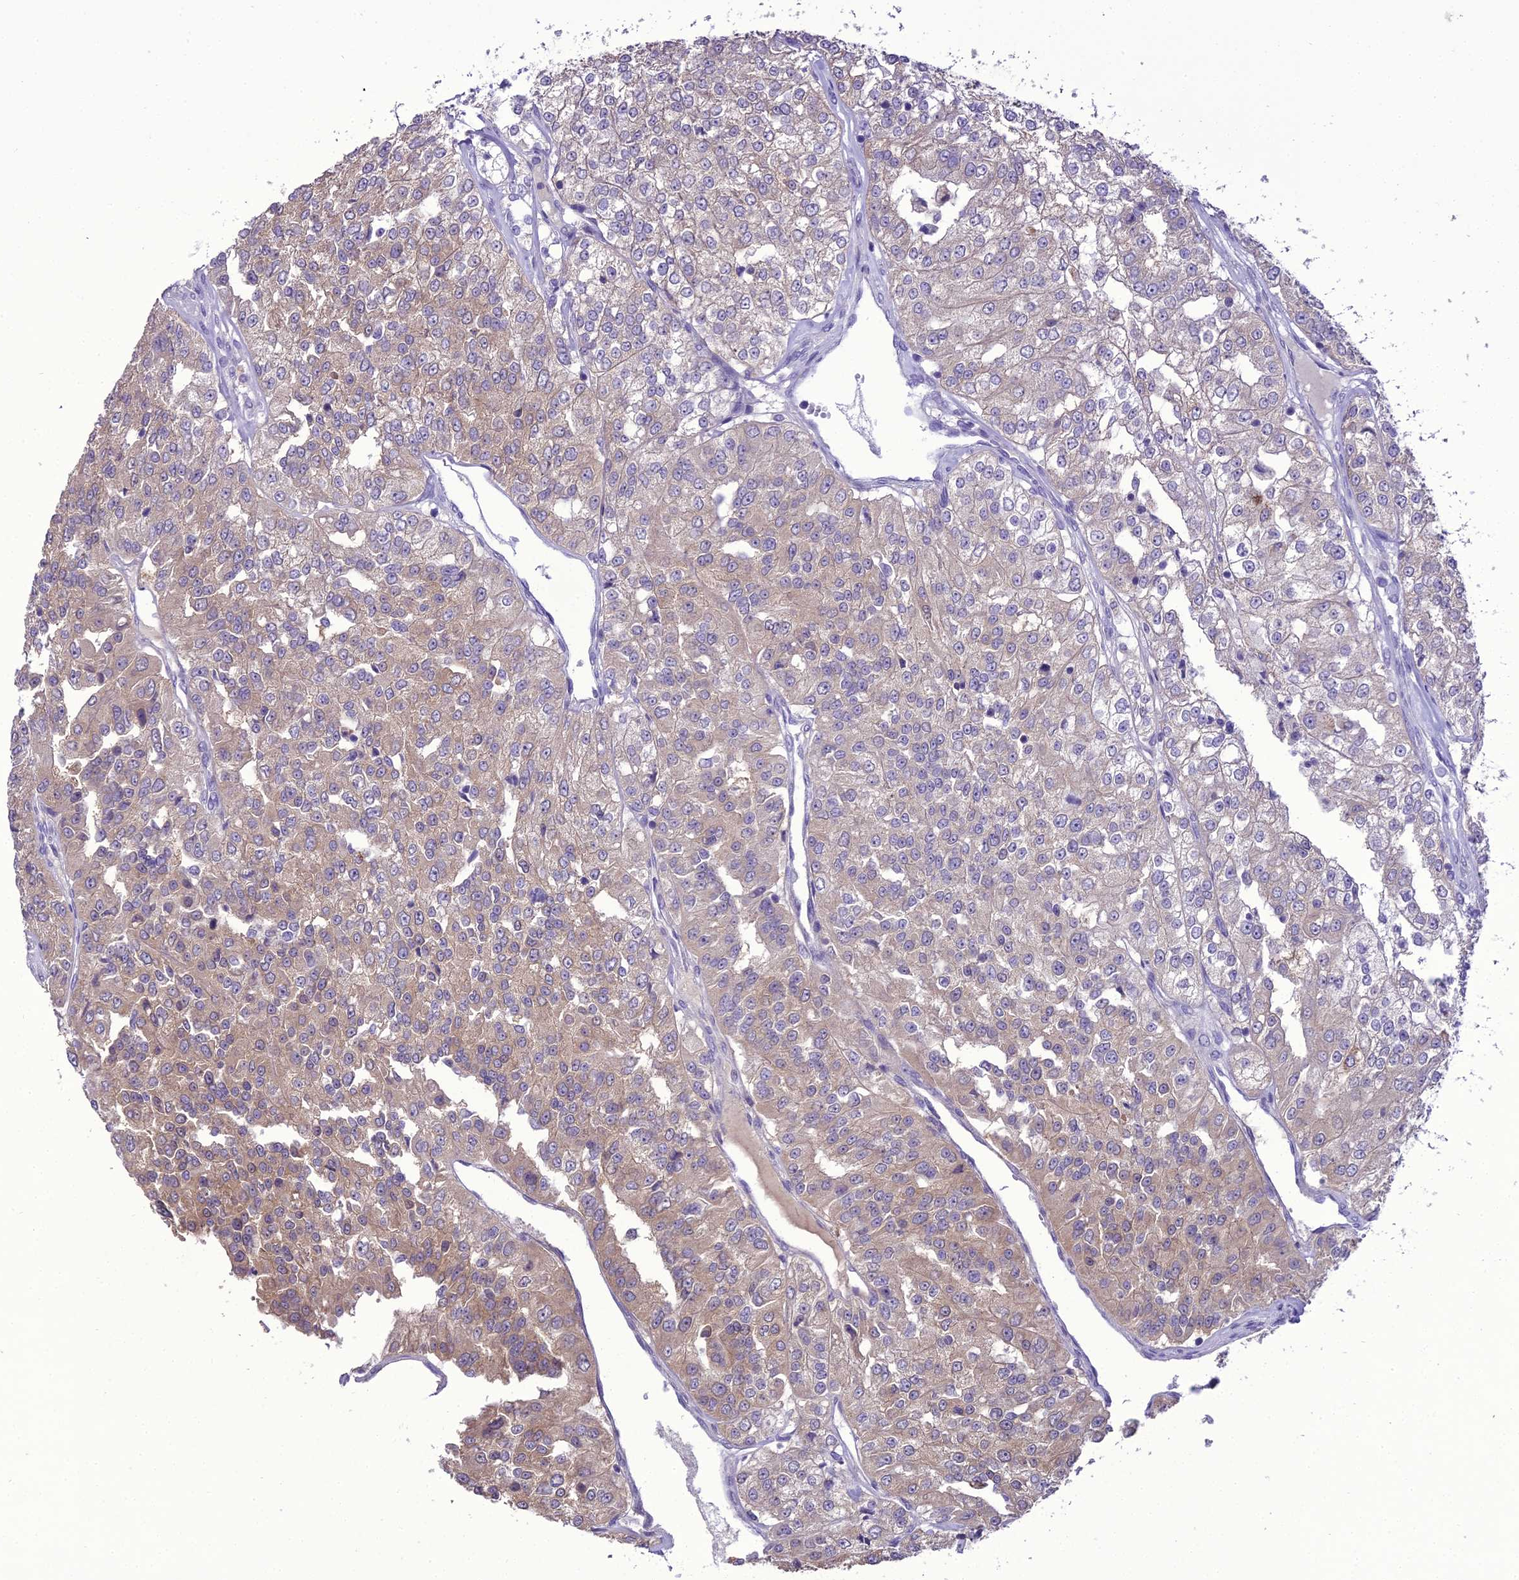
{"staining": {"intensity": "weak", "quantity": ">75%", "location": "cytoplasmic/membranous"}, "tissue": "renal cancer", "cell_type": "Tumor cells", "image_type": "cancer", "snomed": [{"axis": "morphology", "description": "Adenocarcinoma, NOS"}, {"axis": "topography", "description": "Kidney"}], "caption": "Human renal cancer (adenocarcinoma) stained for a protein (brown) displays weak cytoplasmic/membranous positive expression in approximately >75% of tumor cells.", "gene": "SCRT1", "patient": {"sex": "female", "age": 63}}